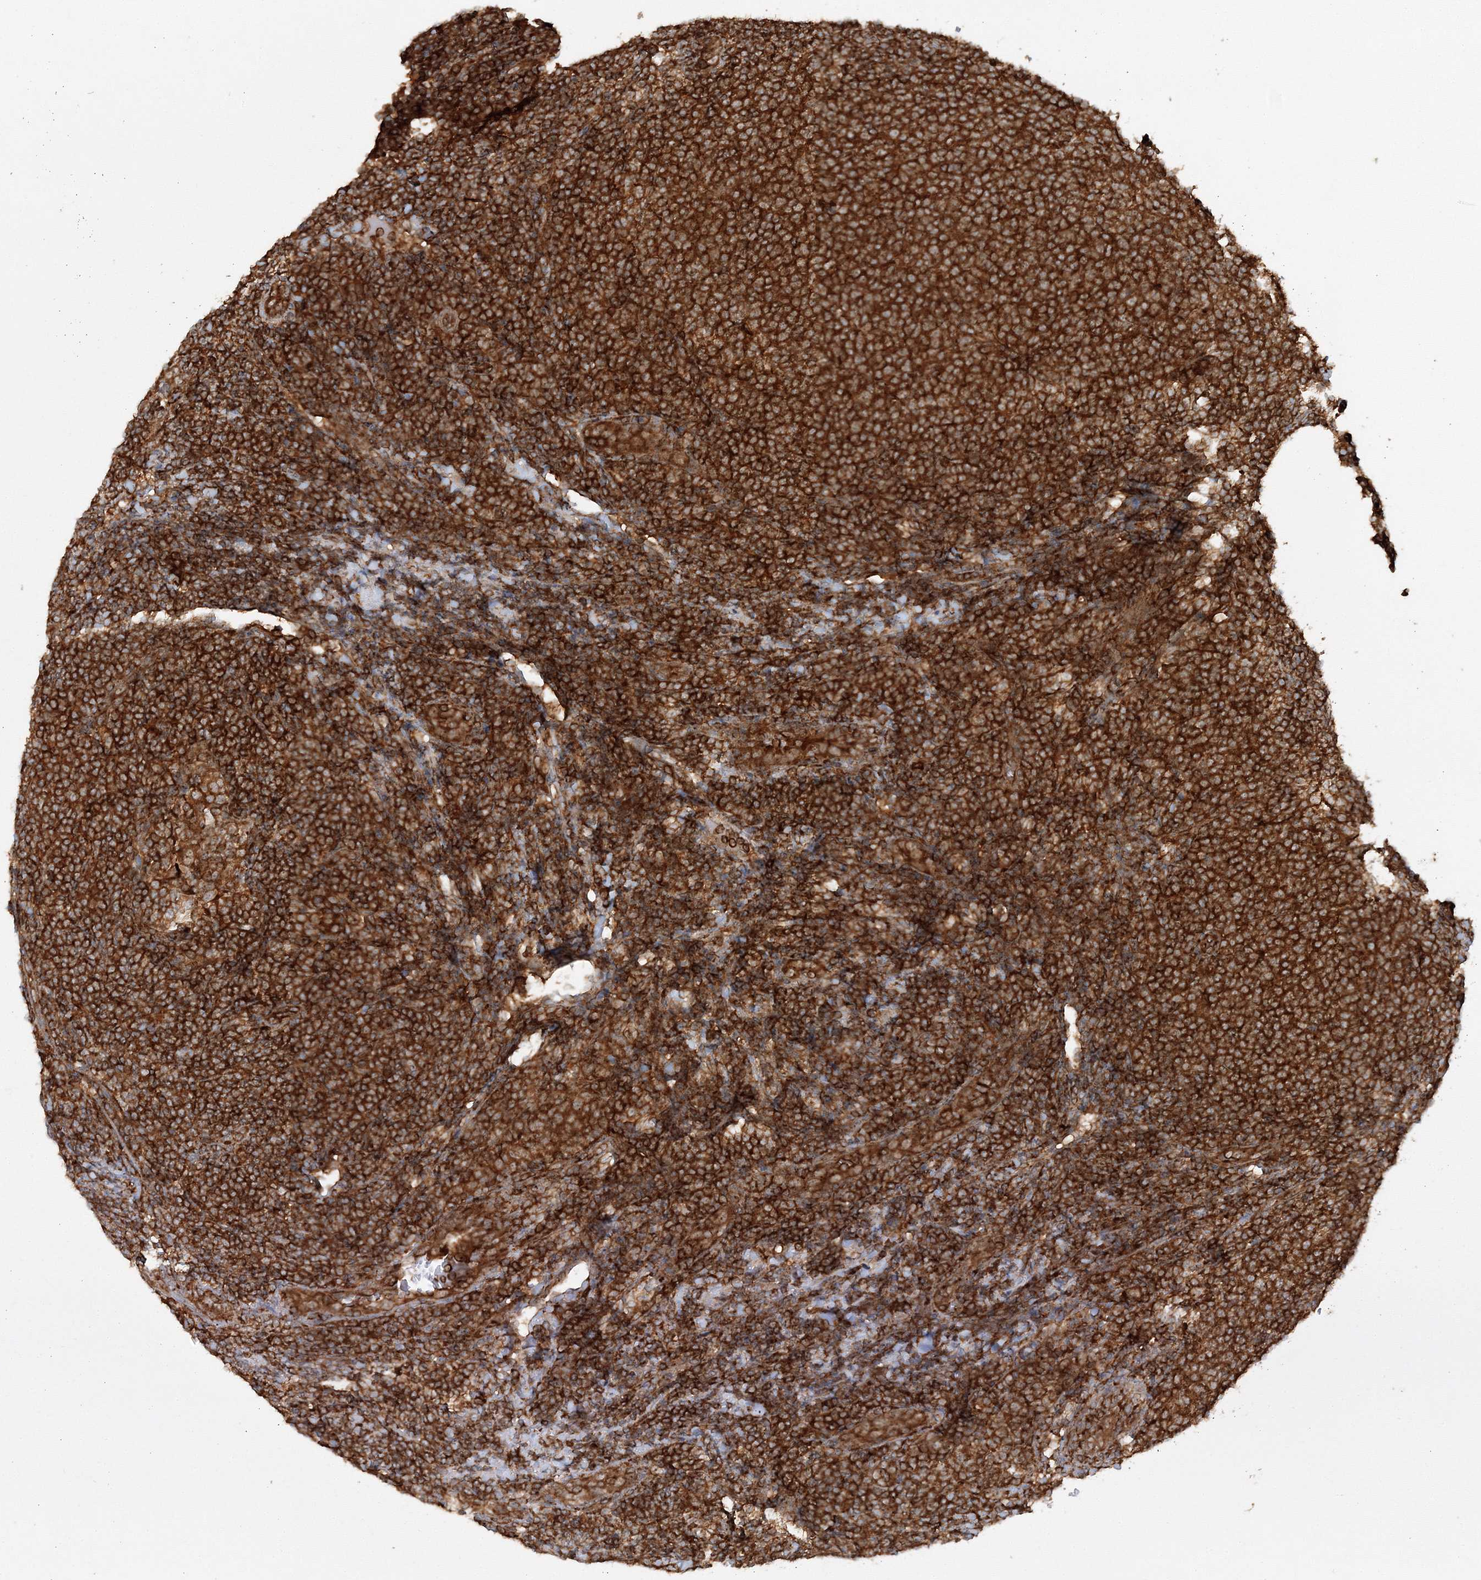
{"staining": {"intensity": "strong", "quantity": ">75%", "location": "cytoplasmic/membranous"}, "tissue": "lymphoma", "cell_type": "Tumor cells", "image_type": "cancer", "snomed": [{"axis": "morphology", "description": "Malignant lymphoma, non-Hodgkin's type, Low grade"}, {"axis": "topography", "description": "Lymph node"}], "caption": "Protein positivity by immunohistochemistry (IHC) shows strong cytoplasmic/membranous staining in about >75% of tumor cells in low-grade malignant lymphoma, non-Hodgkin's type.", "gene": "WDR37", "patient": {"sex": "male", "age": 66}}